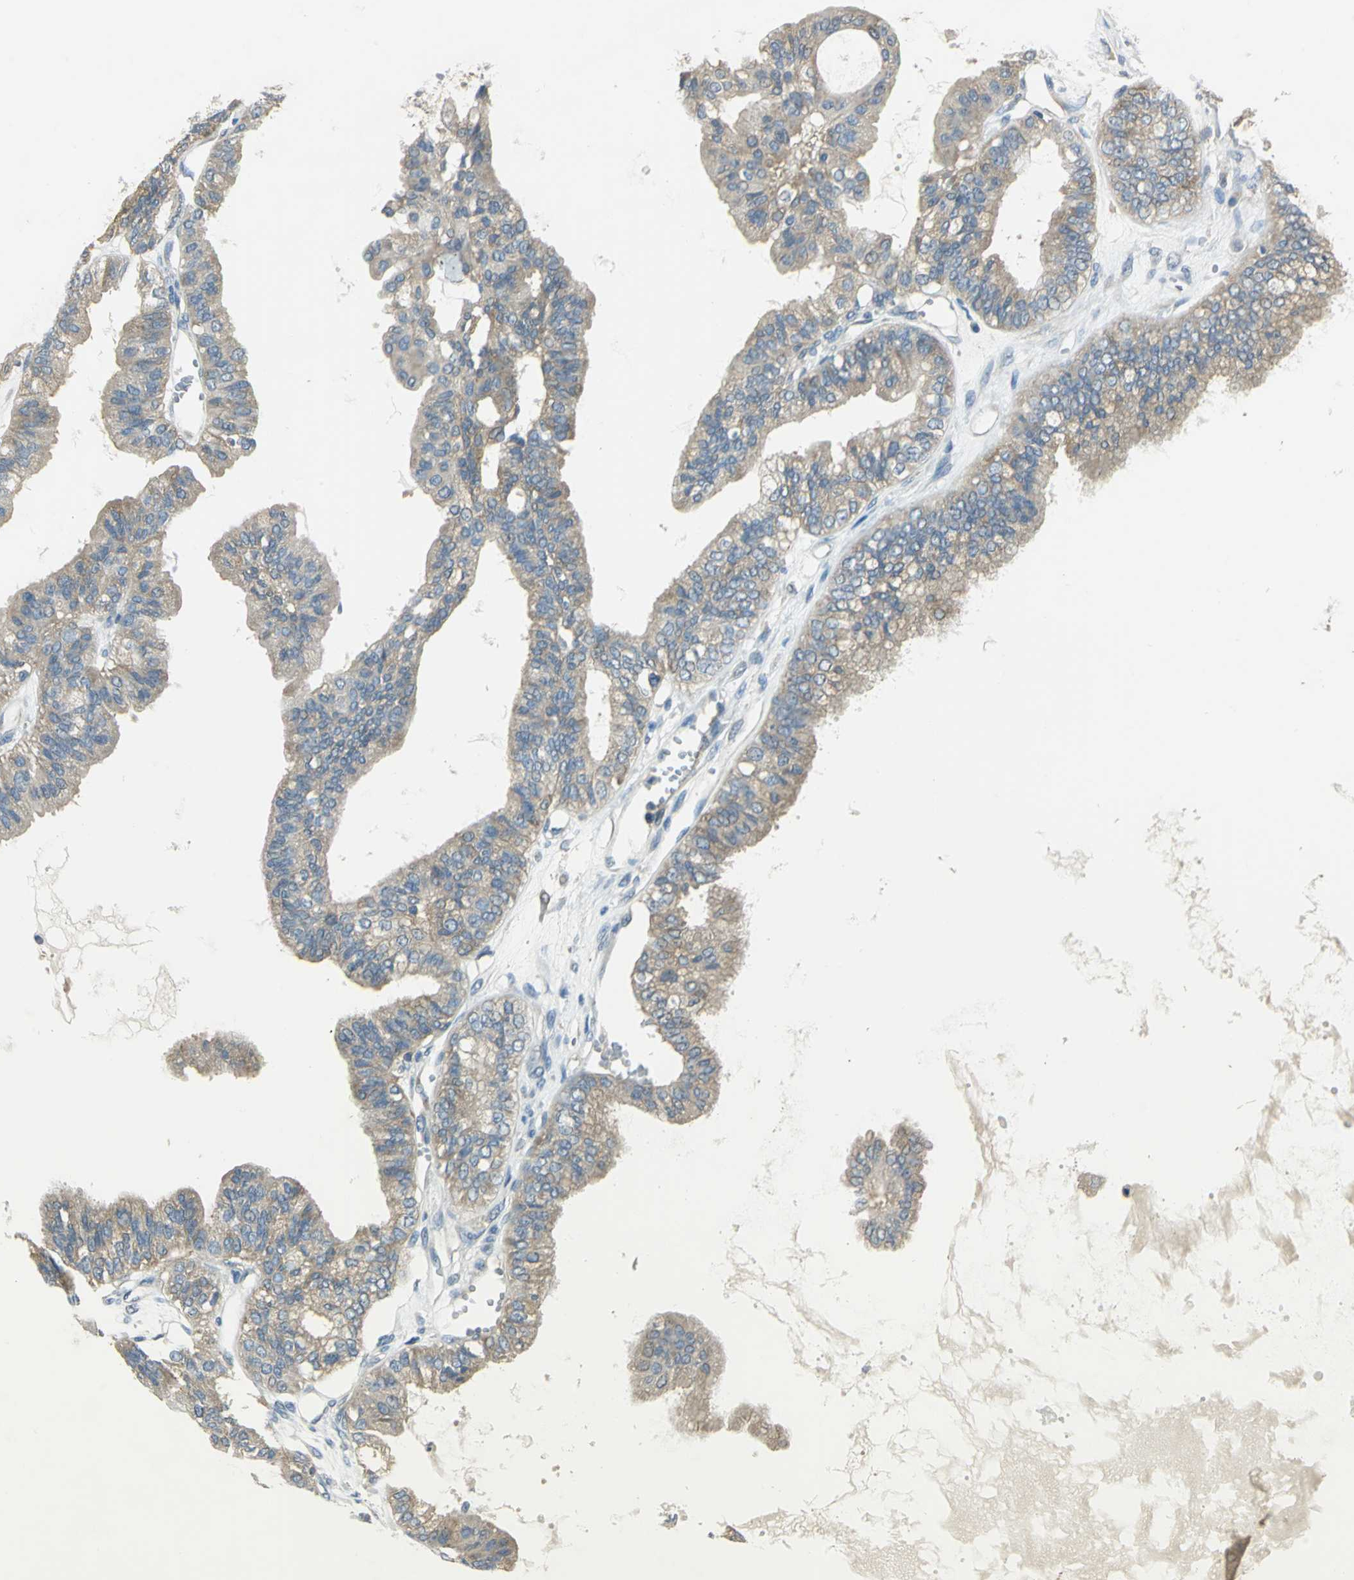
{"staining": {"intensity": "moderate", "quantity": ">75%", "location": "cytoplasmic/membranous"}, "tissue": "ovarian cancer", "cell_type": "Tumor cells", "image_type": "cancer", "snomed": [{"axis": "morphology", "description": "Carcinoma, NOS"}, {"axis": "morphology", "description": "Carcinoma, endometroid"}, {"axis": "topography", "description": "Ovary"}], "caption": "IHC photomicrograph of neoplastic tissue: ovarian carcinoma stained using IHC demonstrates medium levels of moderate protein expression localized specifically in the cytoplasmic/membranous of tumor cells, appearing as a cytoplasmic/membranous brown color.", "gene": "SHC2", "patient": {"sex": "female", "age": 50}}